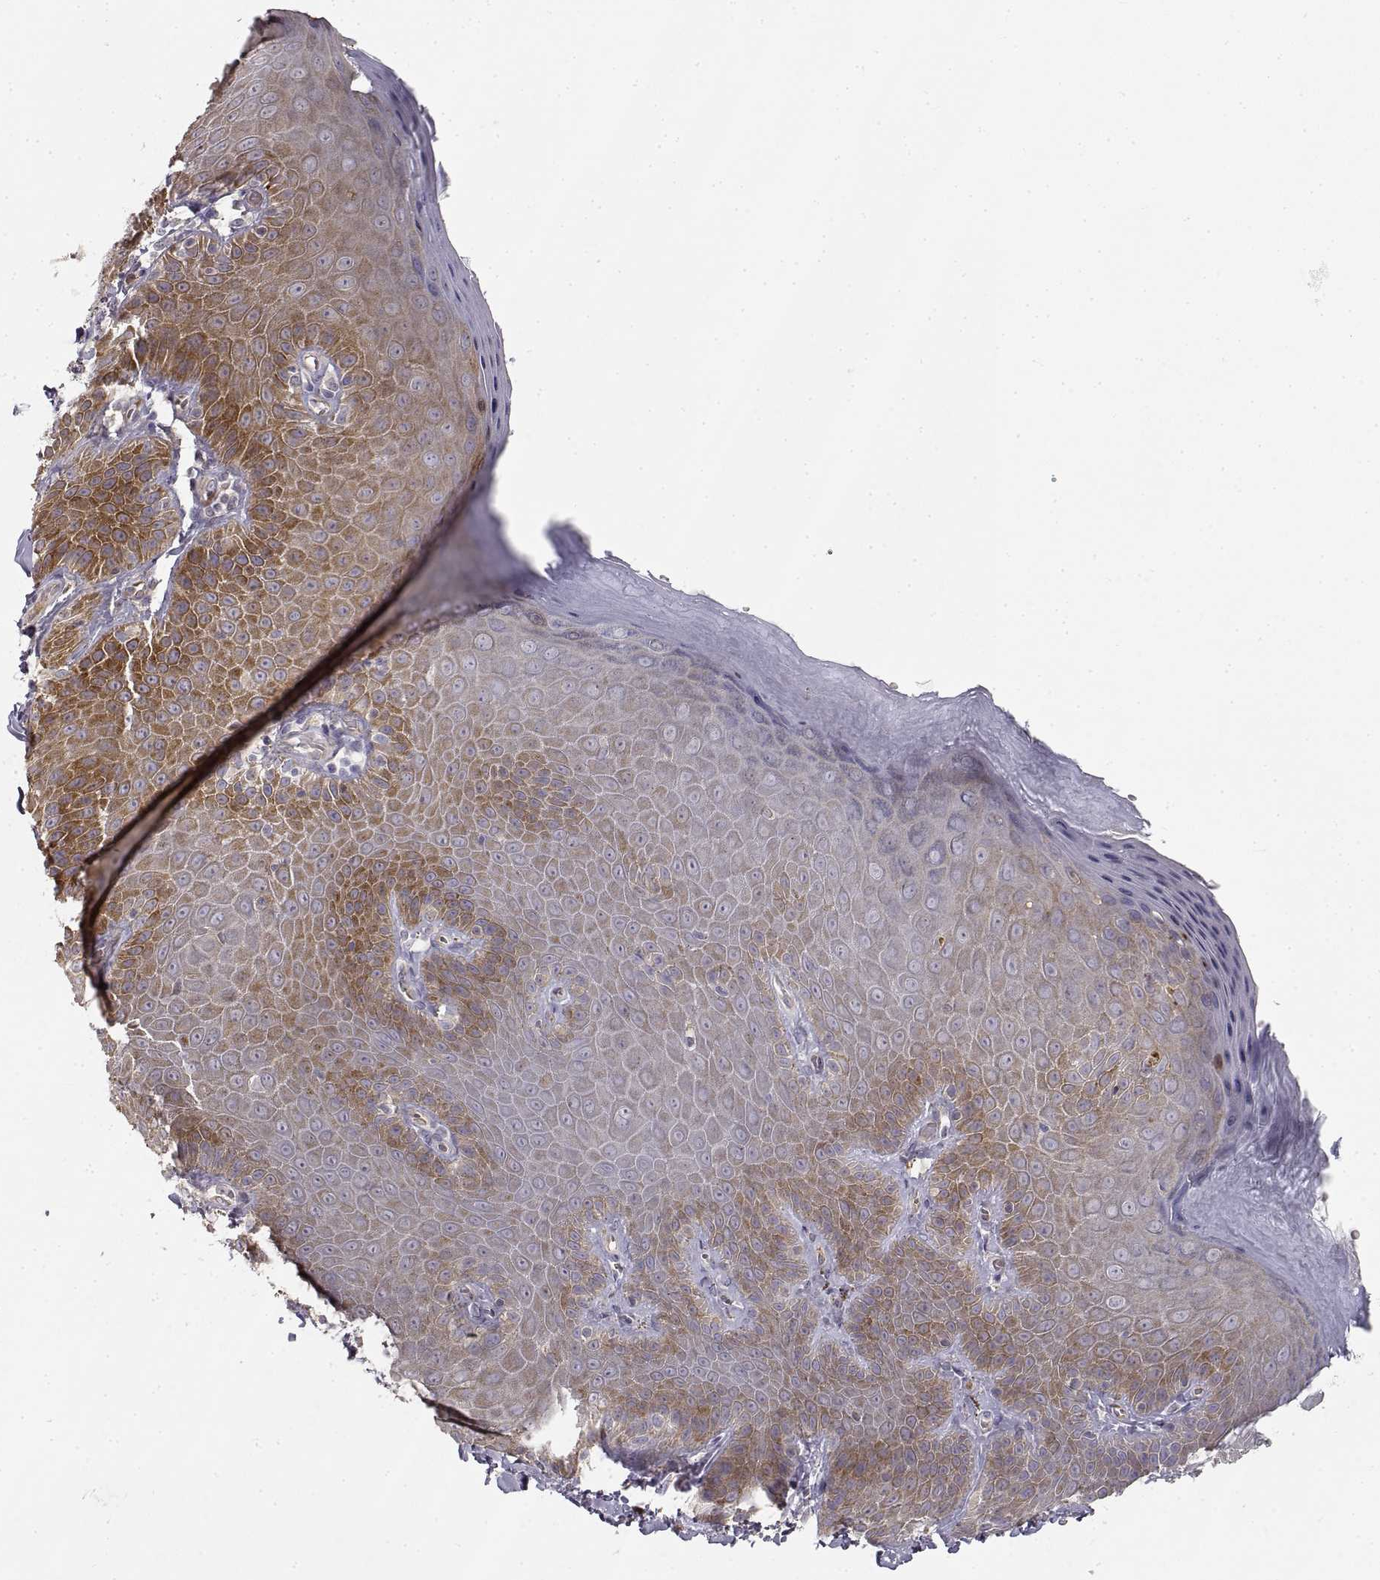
{"staining": {"intensity": "moderate", "quantity": "<25%", "location": "cytoplasmic/membranous"}, "tissue": "skin", "cell_type": "Epidermal cells", "image_type": "normal", "snomed": [{"axis": "morphology", "description": "Normal tissue, NOS"}, {"axis": "topography", "description": "Anal"}], "caption": "Immunohistochemical staining of normal skin displays low levels of moderate cytoplasmic/membranous expression in about <25% of epidermal cells. Using DAB (3,3'-diaminobenzidine) (brown) and hematoxylin (blue) stains, captured at high magnification using brightfield microscopy.", "gene": "HSP90AB1", "patient": {"sex": "male", "age": 53}}